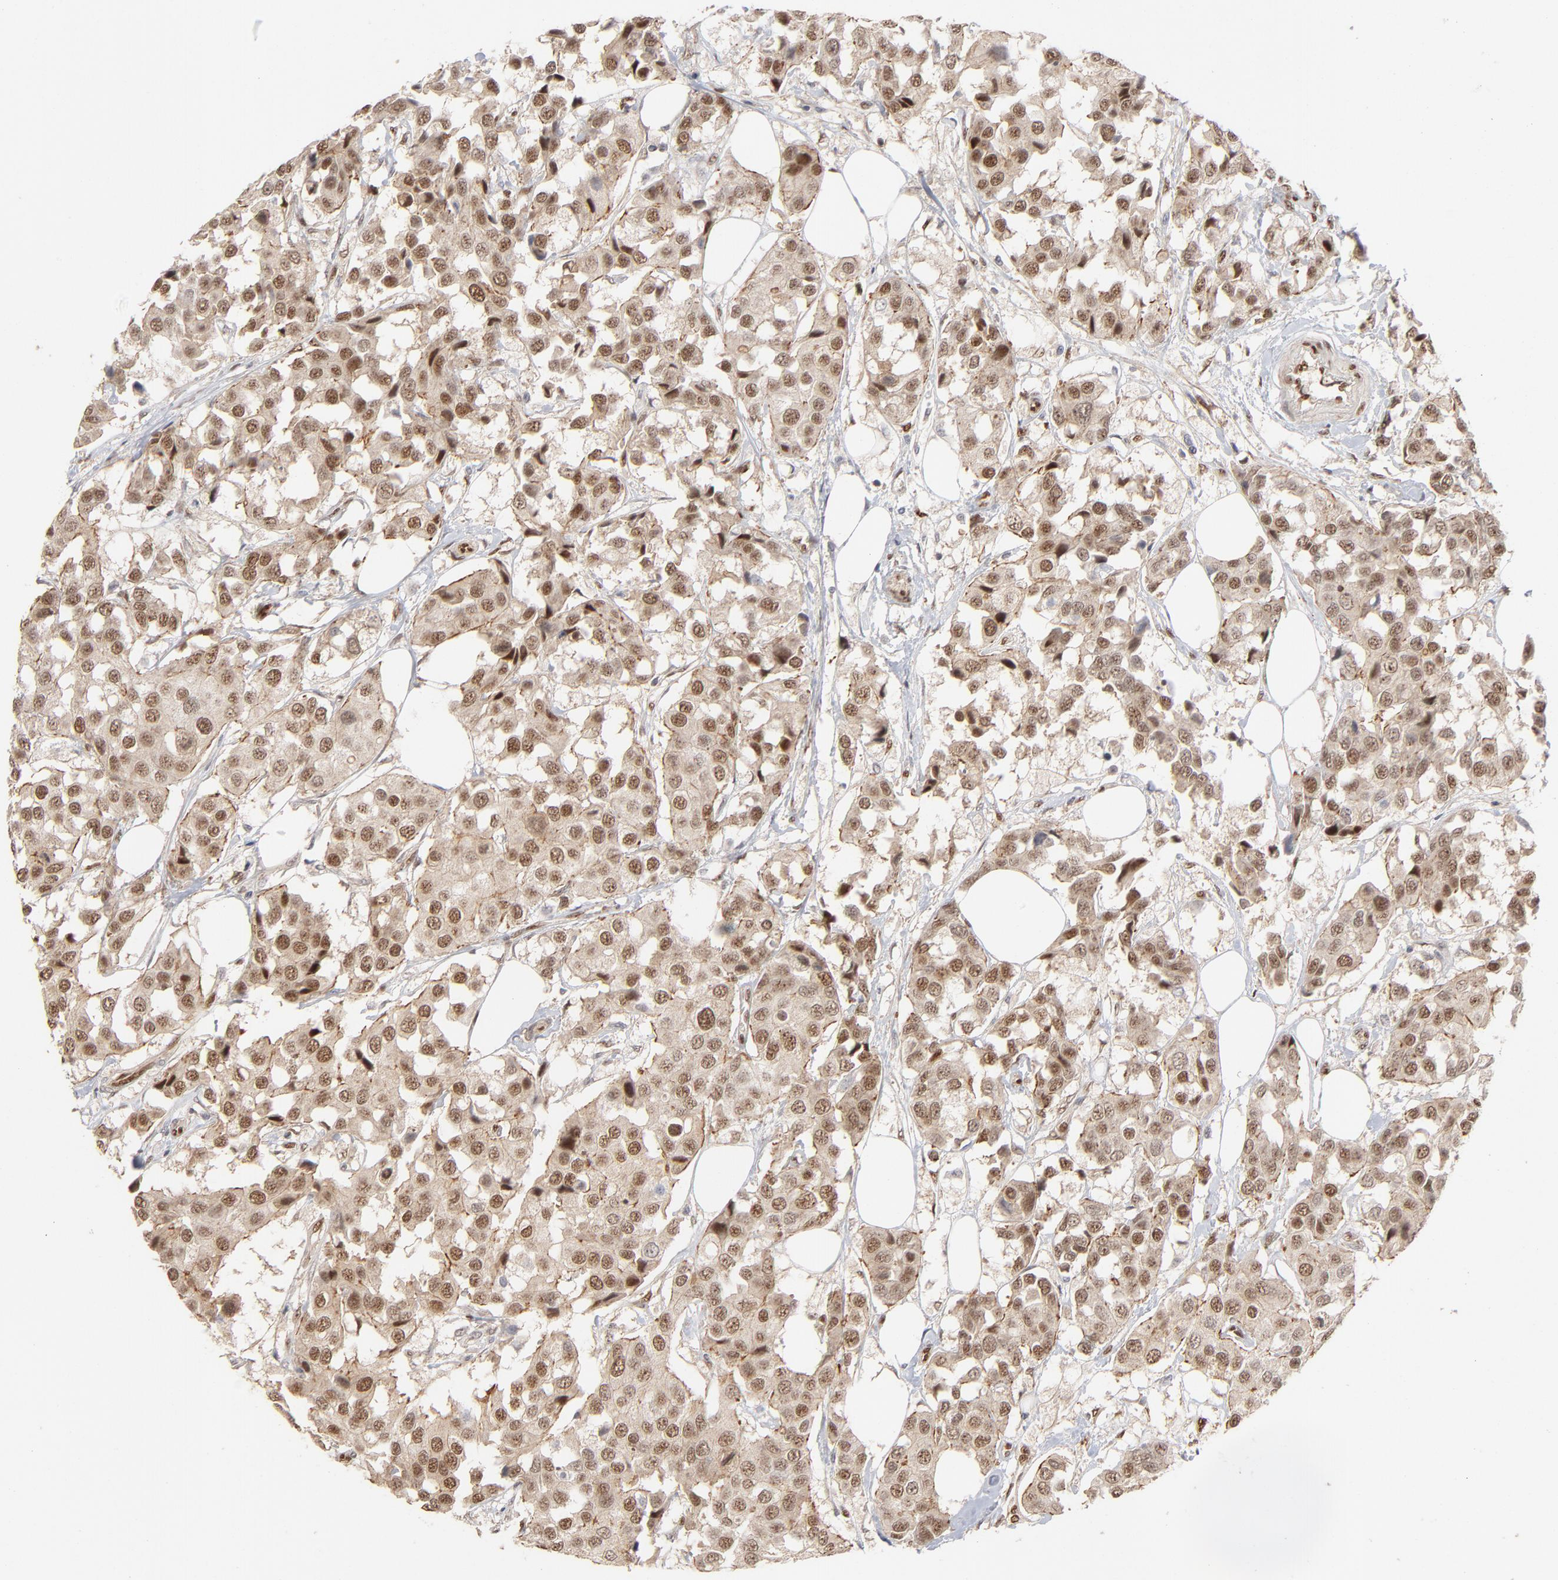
{"staining": {"intensity": "moderate", "quantity": ">75%", "location": "nuclear"}, "tissue": "breast cancer", "cell_type": "Tumor cells", "image_type": "cancer", "snomed": [{"axis": "morphology", "description": "Duct carcinoma"}, {"axis": "topography", "description": "Breast"}], "caption": "An image showing moderate nuclear staining in approximately >75% of tumor cells in breast intraductal carcinoma, as visualized by brown immunohistochemical staining.", "gene": "NFIB", "patient": {"sex": "female", "age": 80}}